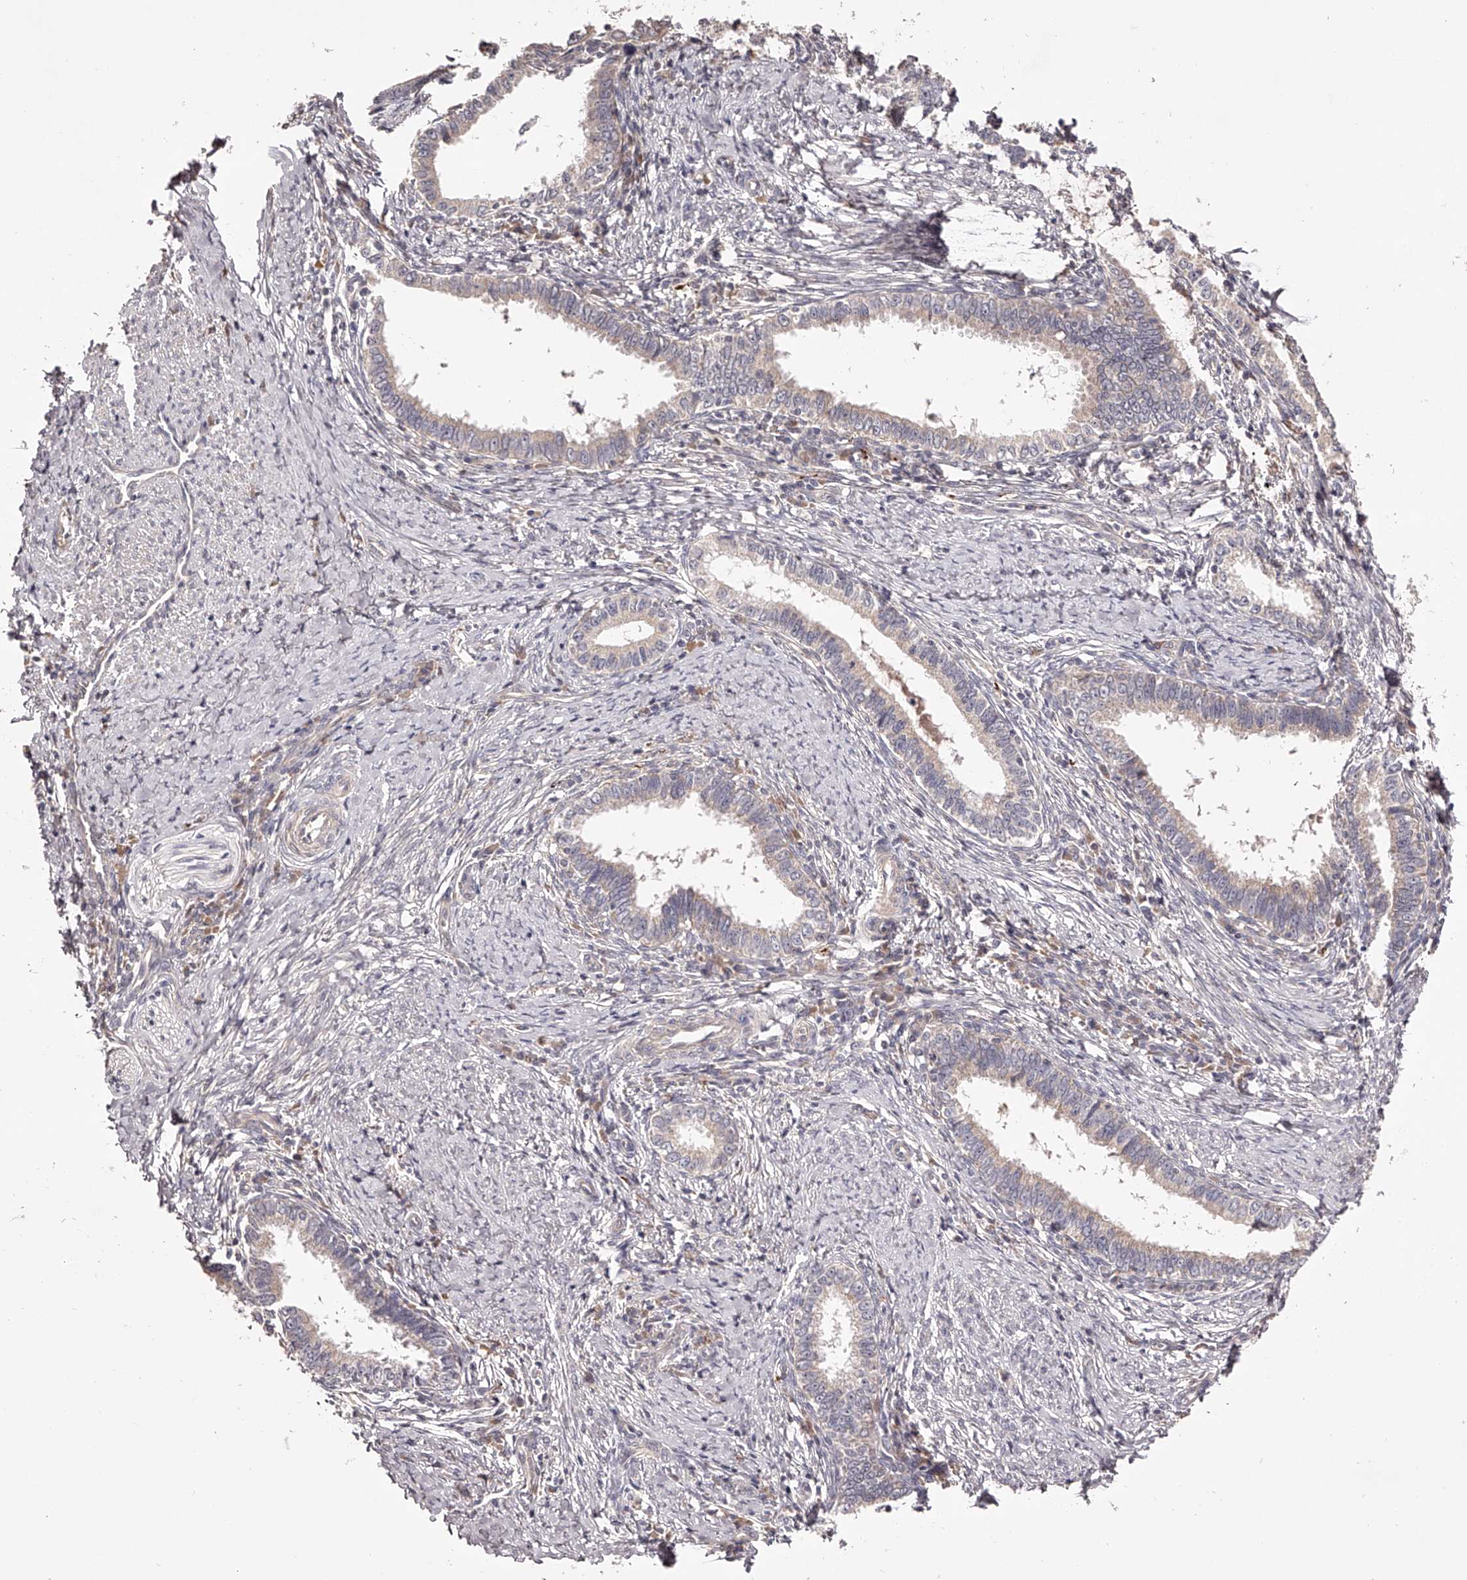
{"staining": {"intensity": "negative", "quantity": "none", "location": "none"}, "tissue": "cervical cancer", "cell_type": "Tumor cells", "image_type": "cancer", "snomed": [{"axis": "morphology", "description": "Adenocarcinoma, NOS"}, {"axis": "topography", "description": "Cervix"}], "caption": "This image is of cervical cancer stained with immunohistochemistry (IHC) to label a protein in brown with the nuclei are counter-stained blue. There is no expression in tumor cells.", "gene": "ODF2L", "patient": {"sex": "female", "age": 36}}